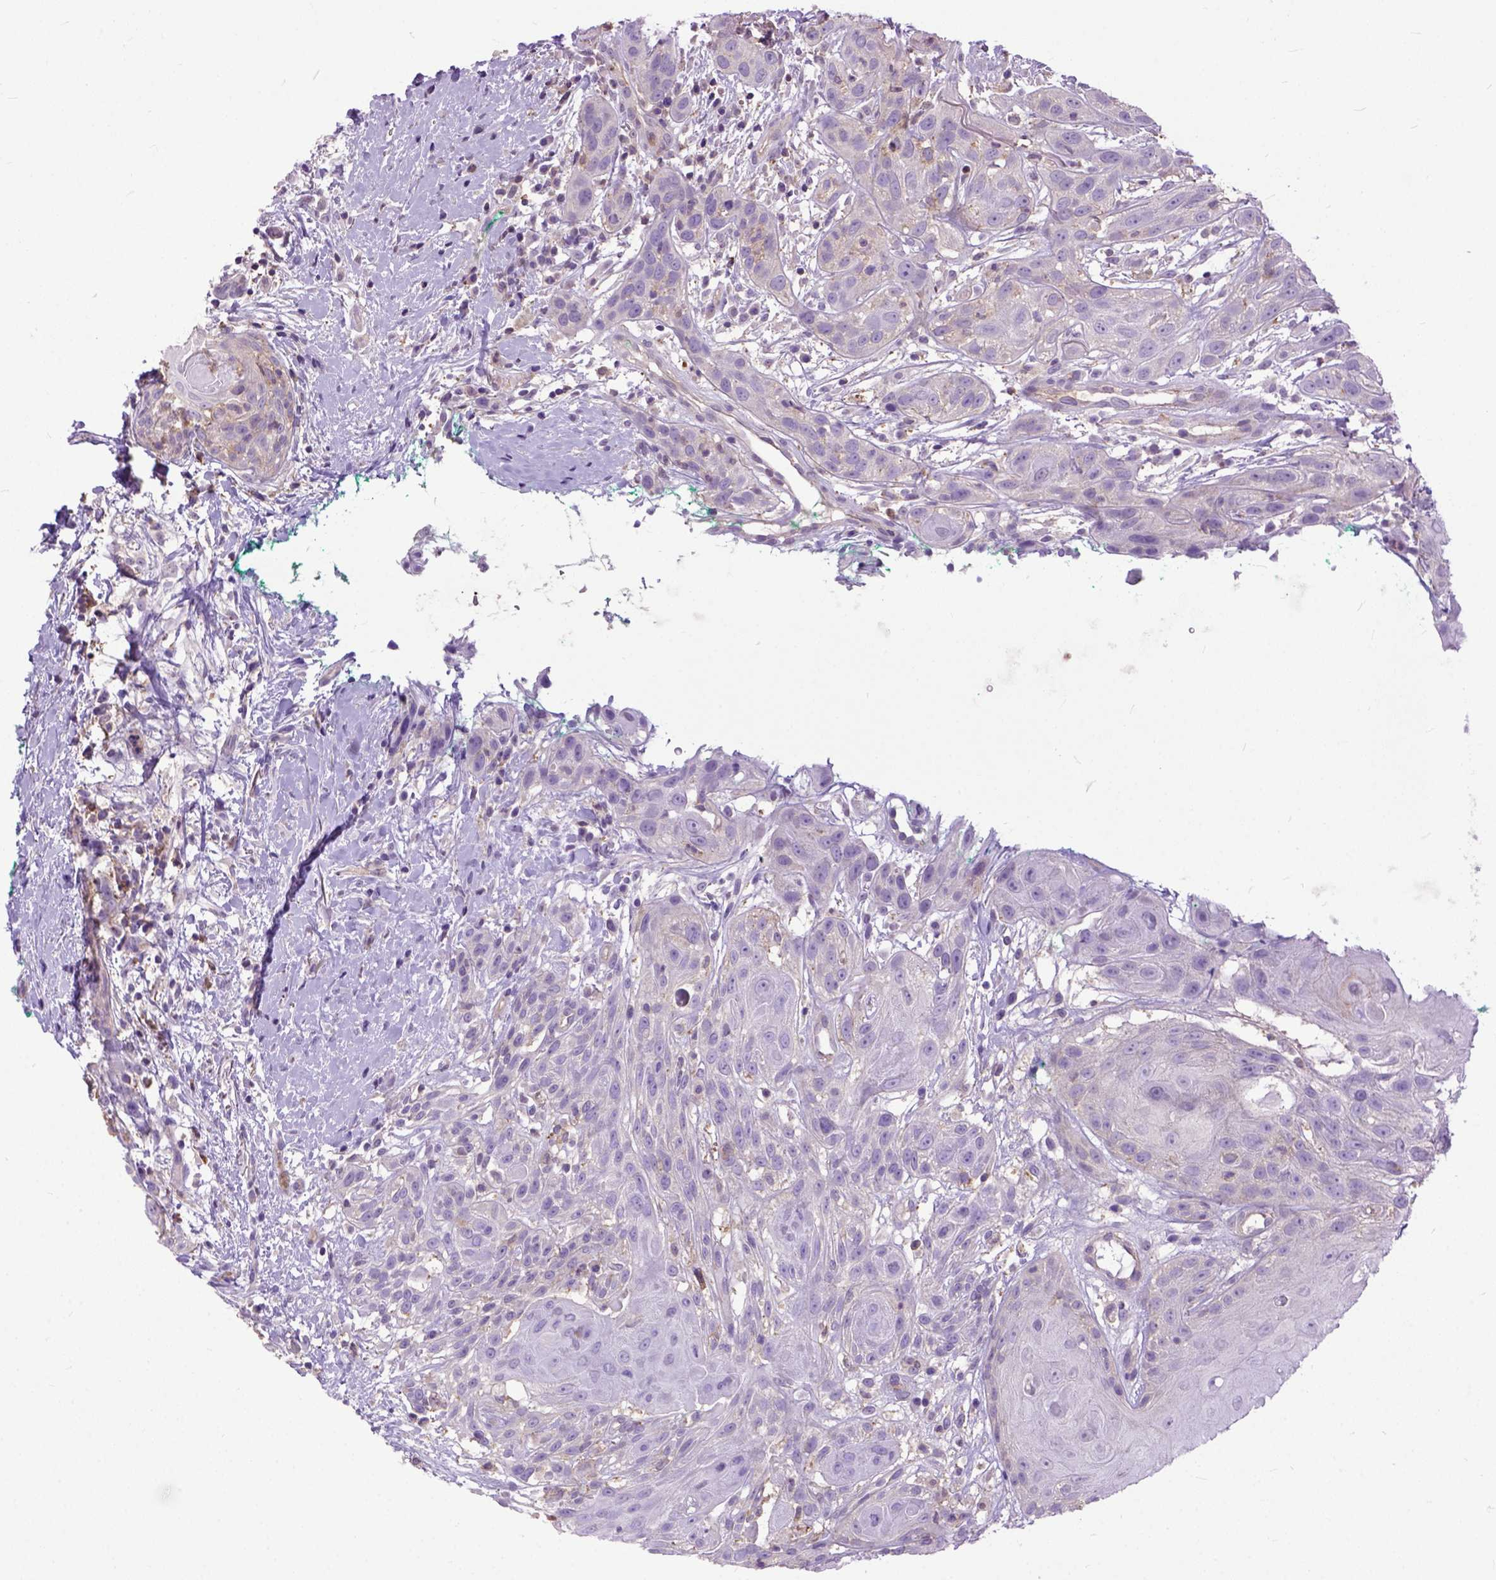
{"staining": {"intensity": "negative", "quantity": "none", "location": "none"}, "tissue": "head and neck cancer", "cell_type": "Tumor cells", "image_type": "cancer", "snomed": [{"axis": "morphology", "description": "Normal tissue, NOS"}, {"axis": "morphology", "description": "Squamous cell carcinoma, NOS"}, {"axis": "topography", "description": "Oral tissue"}, {"axis": "topography", "description": "Salivary gland"}, {"axis": "topography", "description": "Head-Neck"}], "caption": "This is a micrograph of immunohistochemistry (IHC) staining of head and neck cancer, which shows no expression in tumor cells.", "gene": "NAMPT", "patient": {"sex": "female", "age": 62}}